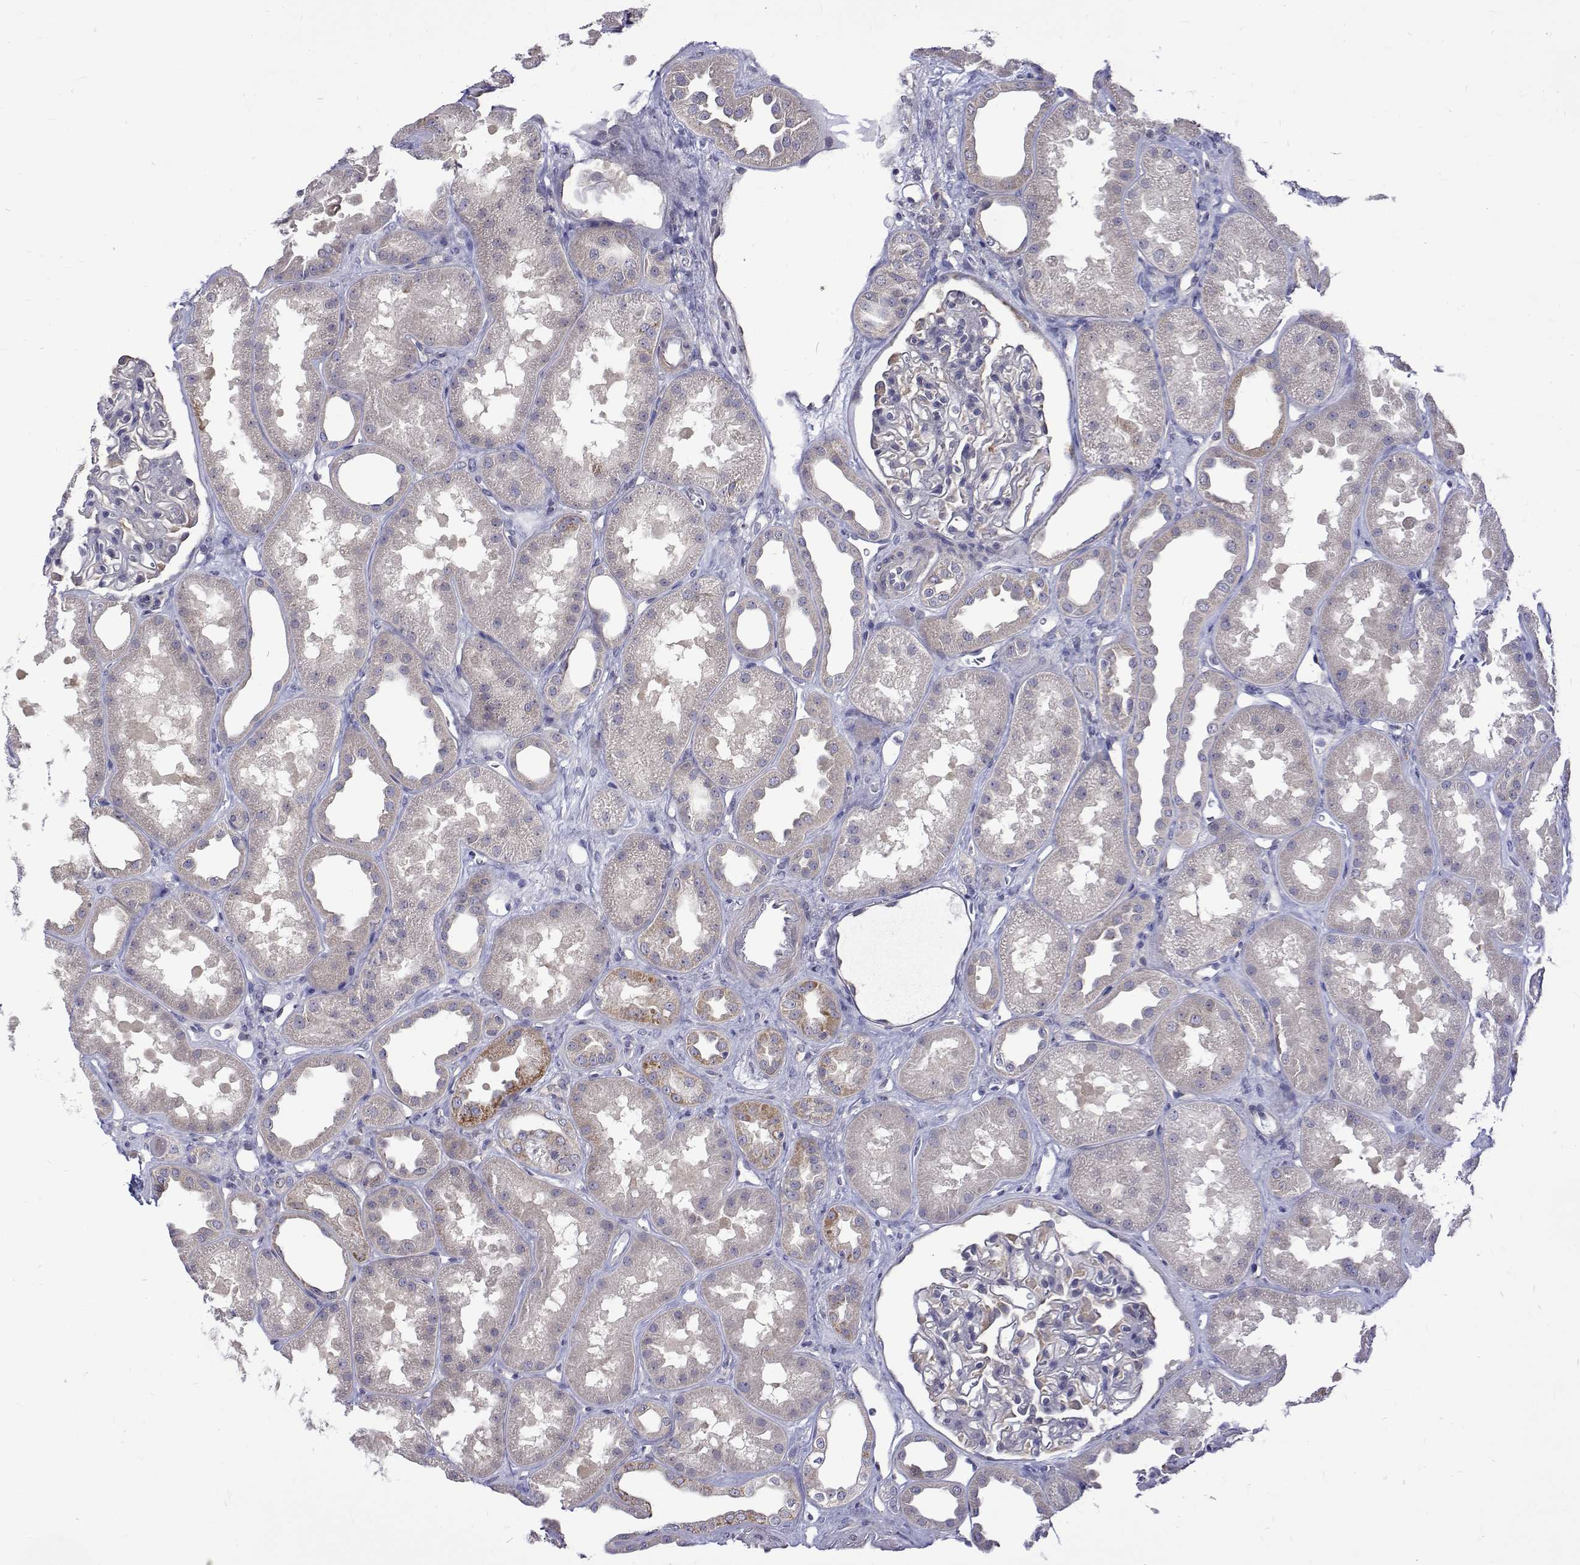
{"staining": {"intensity": "negative", "quantity": "none", "location": "none"}, "tissue": "kidney", "cell_type": "Cells in glomeruli", "image_type": "normal", "snomed": [{"axis": "morphology", "description": "Normal tissue, NOS"}, {"axis": "topography", "description": "Kidney"}], "caption": "This is an immunohistochemistry image of normal kidney. There is no positivity in cells in glomeruli.", "gene": "PADI1", "patient": {"sex": "male", "age": 61}}